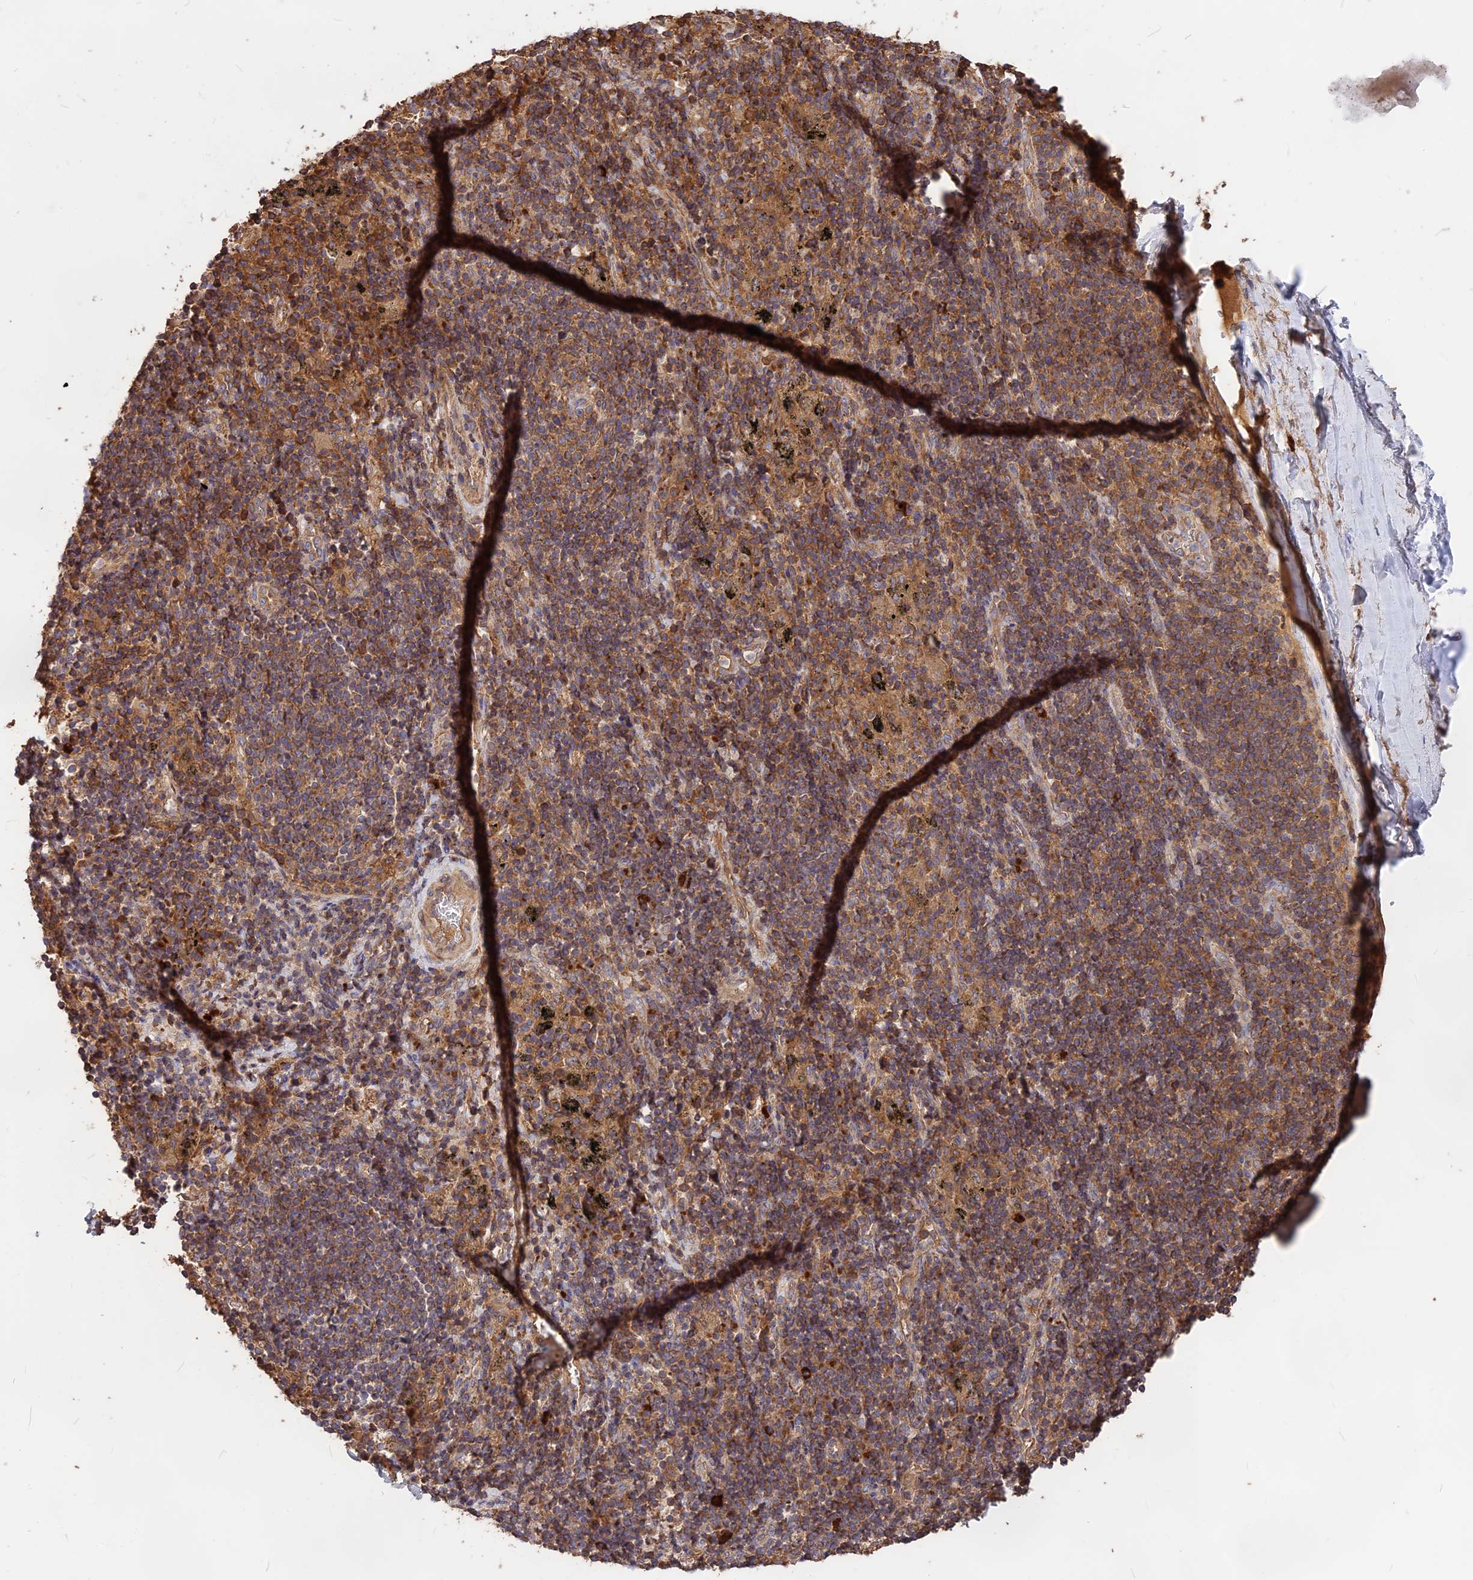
{"staining": {"intensity": "negative", "quantity": "none", "location": "none"}, "tissue": "adipose tissue", "cell_type": "Adipocytes", "image_type": "normal", "snomed": [{"axis": "morphology", "description": "Normal tissue, NOS"}, {"axis": "topography", "description": "Lymph node"}, {"axis": "topography", "description": "Cartilage tissue"}, {"axis": "topography", "description": "Bronchus"}], "caption": "DAB (3,3'-diaminobenzidine) immunohistochemical staining of benign adipose tissue shows no significant expression in adipocytes.", "gene": "NUDT8", "patient": {"sex": "male", "age": 63}}